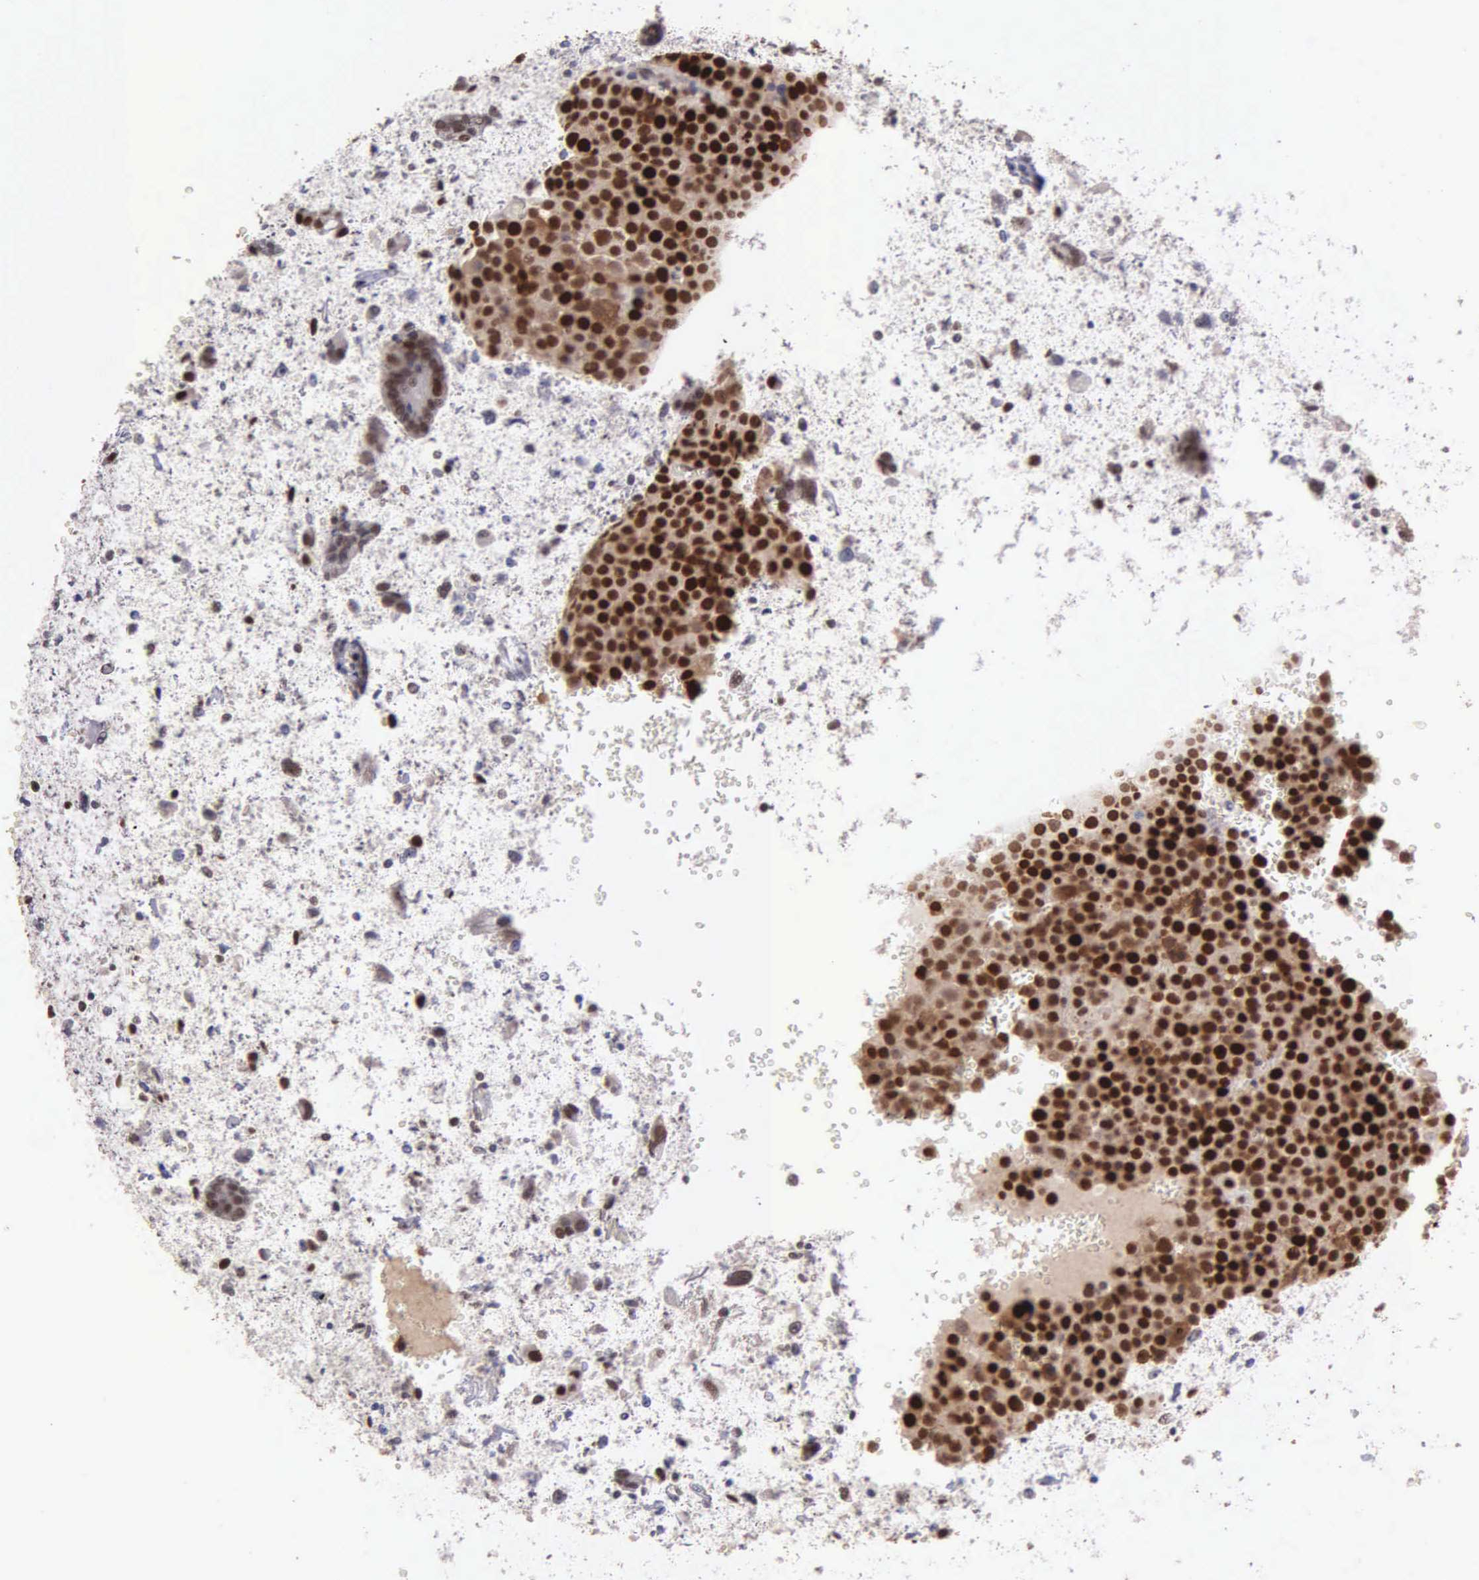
{"staining": {"intensity": "strong", "quantity": ">75%", "location": "cytoplasmic/membranous,nuclear"}, "tissue": "testis cancer", "cell_type": "Tumor cells", "image_type": "cancer", "snomed": [{"axis": "morphology", "description": "Seminoma, NOS"}, {"axis": "topography", "description": "Testis"}], "caption": "Immunohistochemistry (IHC) (DAB) staining of human testis seminoma demonstrates strong cytoplasmic/membranous and nuclear protein positivity in approximately >75% of tumor cells.", "gene": "UBR7", "patient": {"sex": "male", "age": 71}}